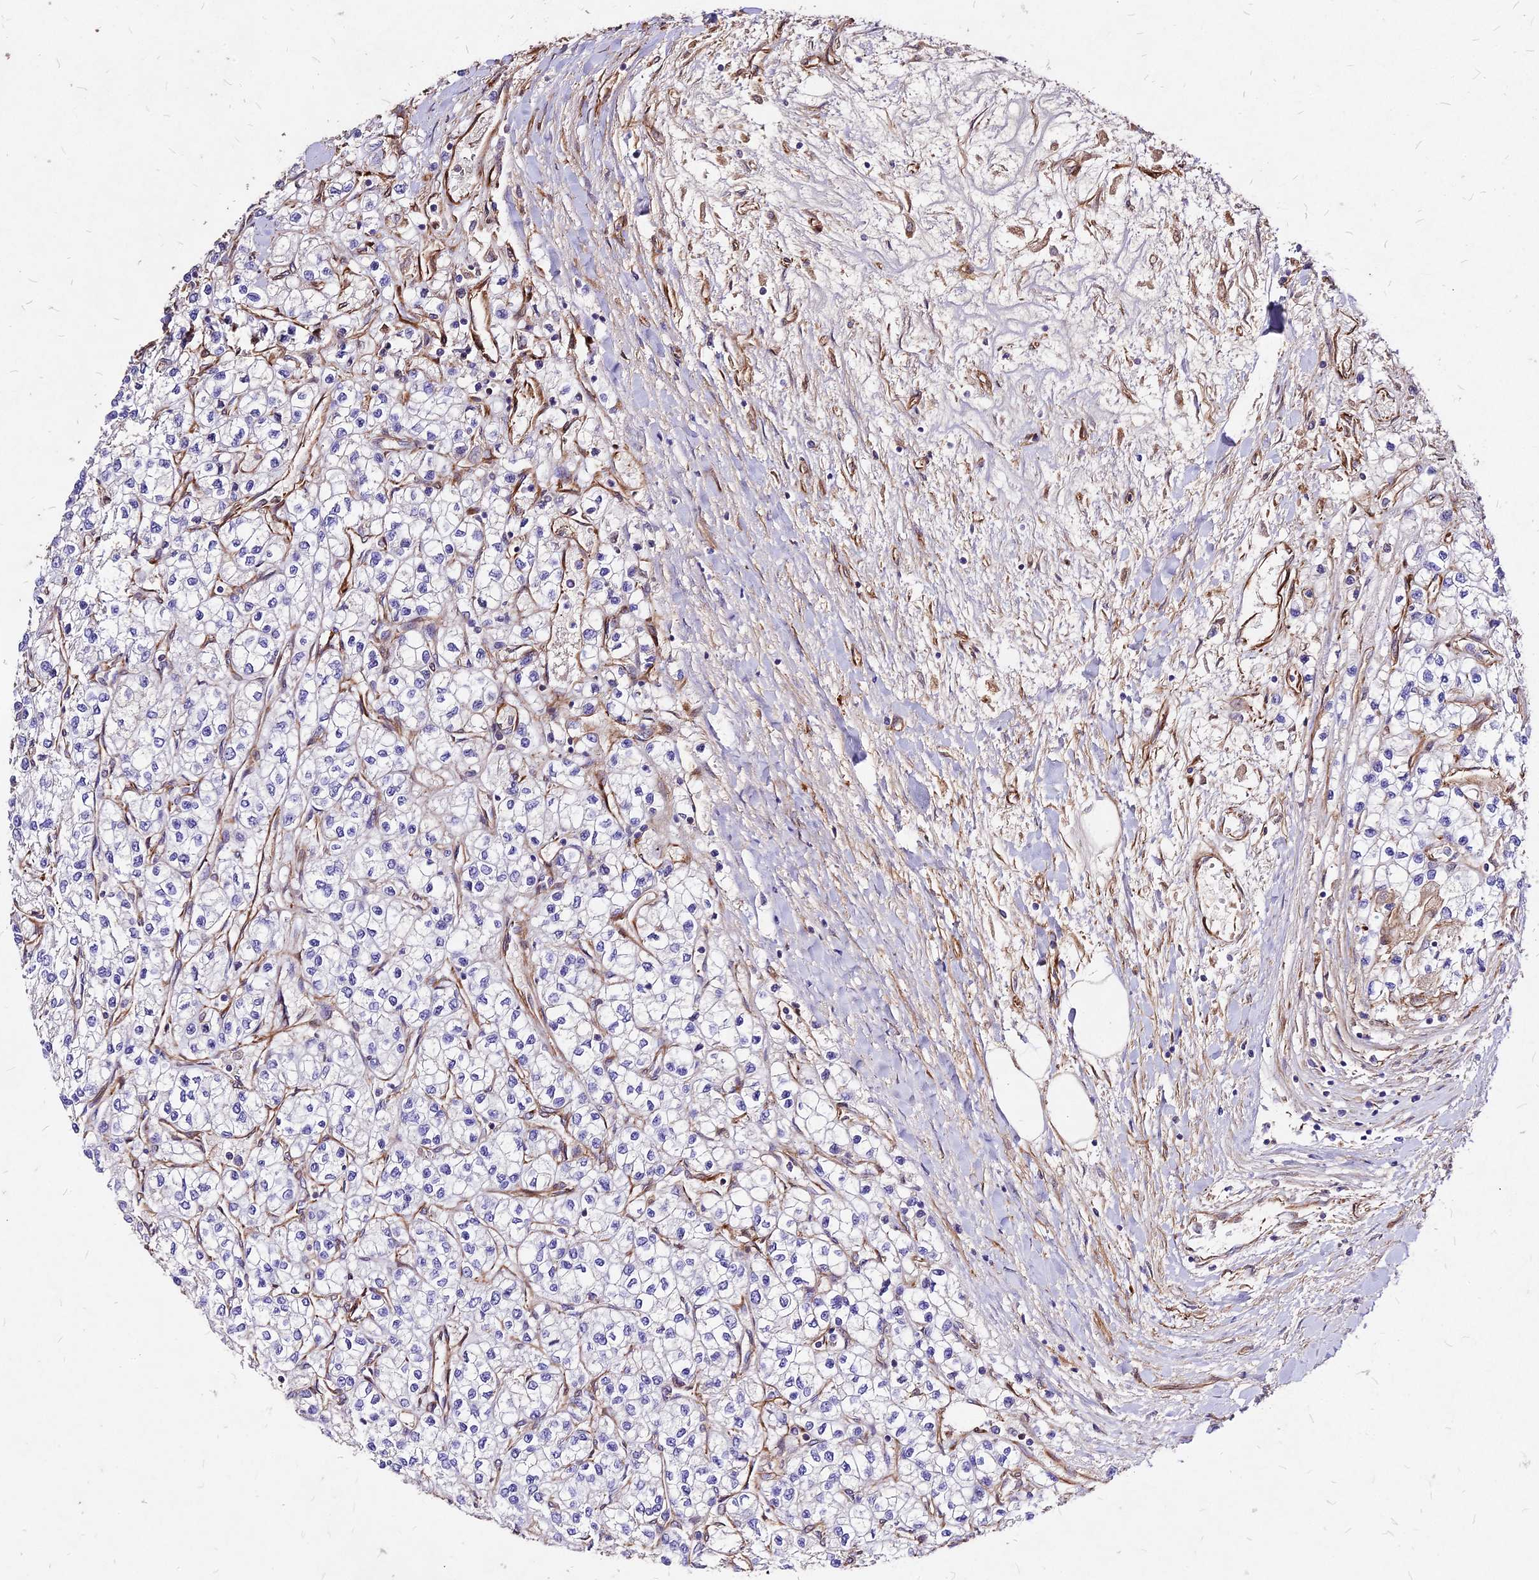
{"staining": {"intensity": "negative", "quantity": "none", "location": "none"}, "tissue": "renal cancer", "cell_type": "Tumor cells", "image_type": "cancer", "snomed": [{"axis": "morphology", "description": "Adenocarcinoma, NOS"}, {"axis": "topography", "description": "Kidney"}], "caption": "IHC of human renal adenocarcinoma reveals no positivity in tumor cells.", "gene": "EFCC1", "patient": {"sex": "male", "age": 80}}